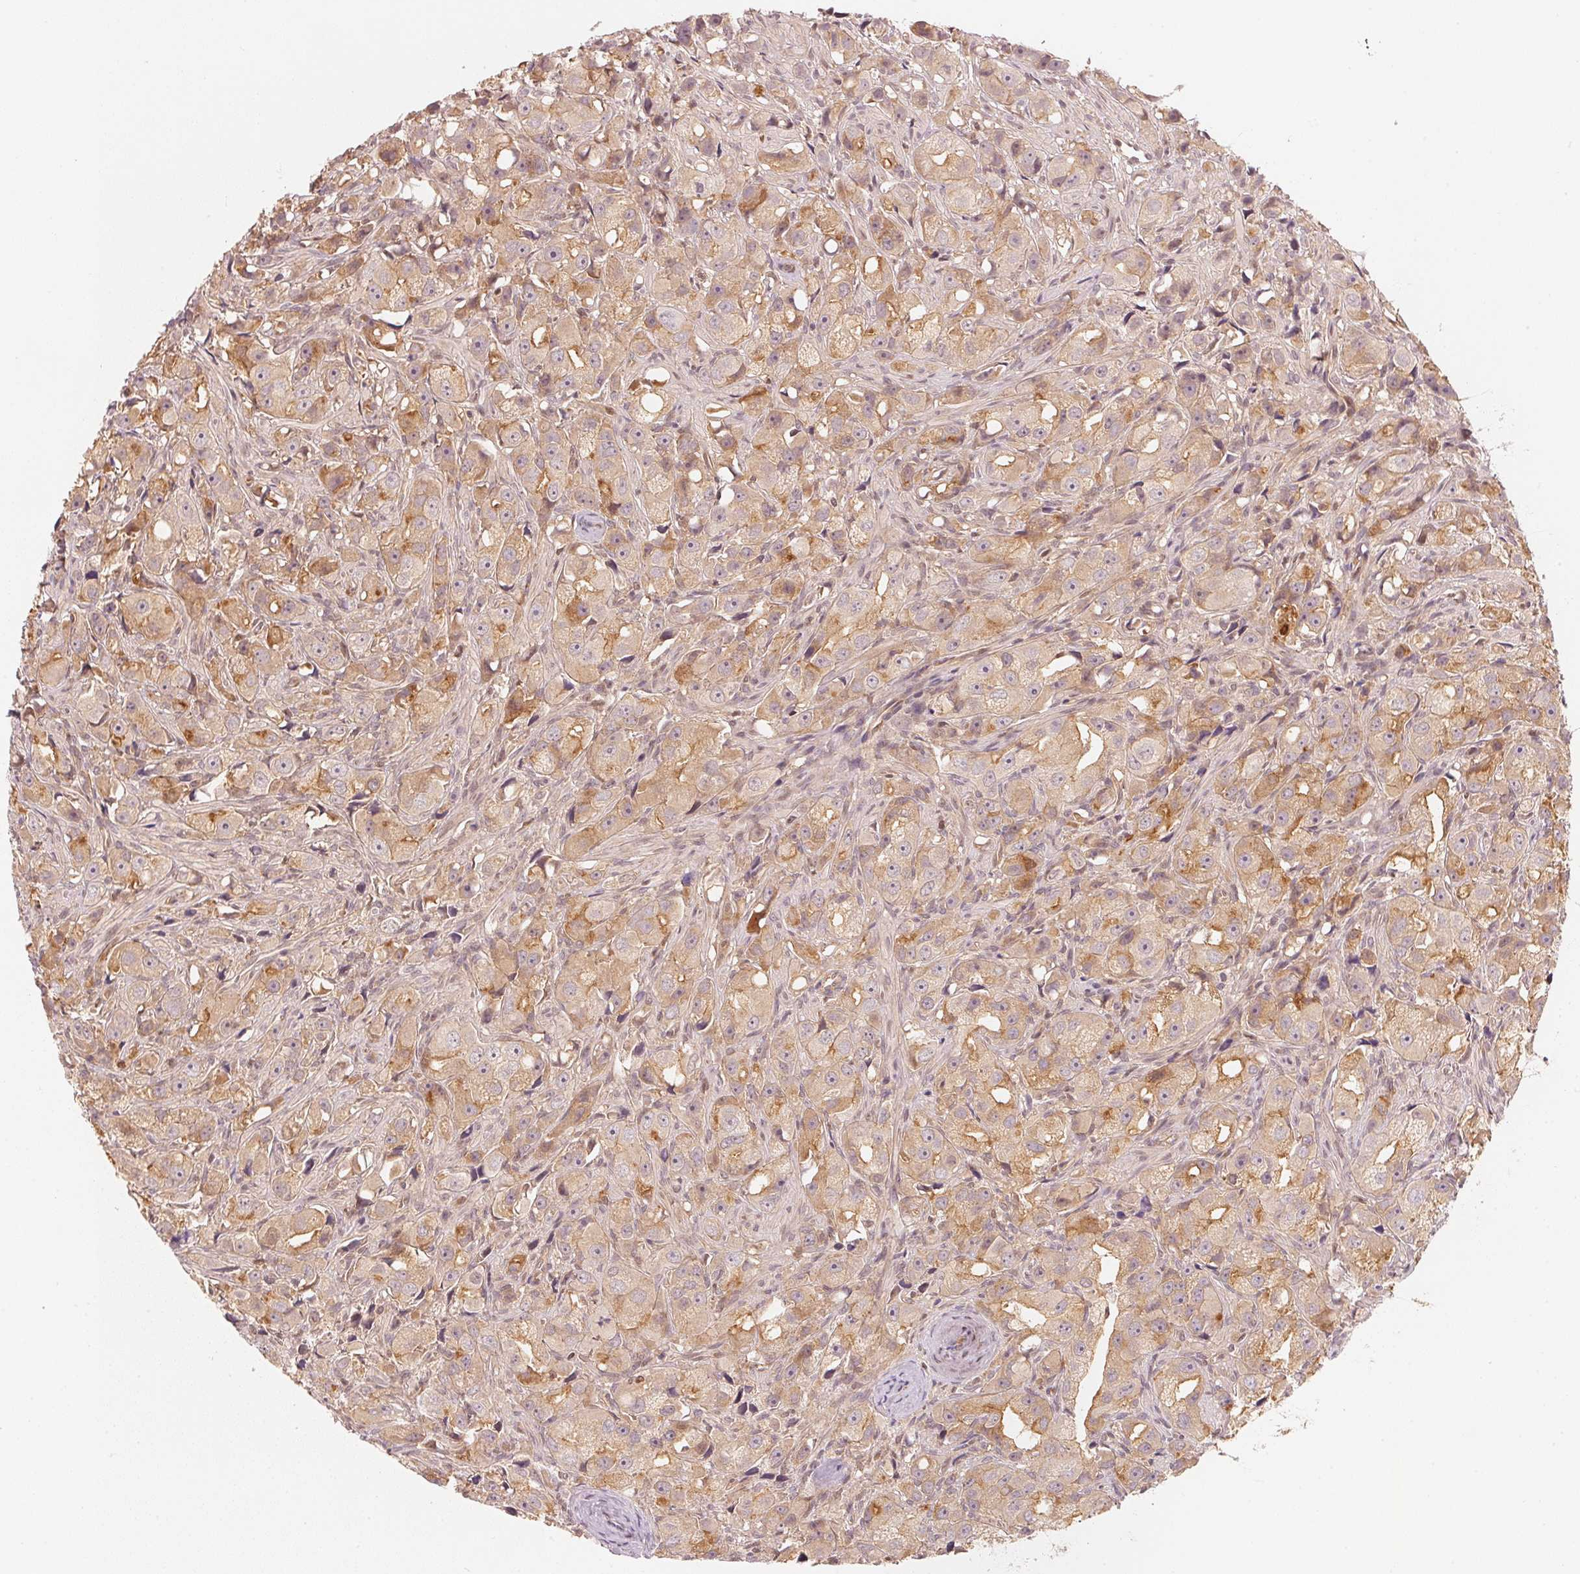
{"staining": {"intensity": "weak", "quantity": ">75%", "location": "cytoplasmic/membranous"}, "tissue": "prostate cancer", "cell_type": "Tumor cells", "image_type": "cancer", "snomed": [{"axis": "morphology", "description": "Adenocarcinoma, High grade"}, {"axis": "topography", "description": "Prostate"}], "caption": "Tumor cells demonstrate weak cytoplasmic/membranous positivity in about >75% of cells in high-grade adenocarcinoma (prostate).", "gene": "PRKN", "patient": {"sex": "male", "age": 75}}